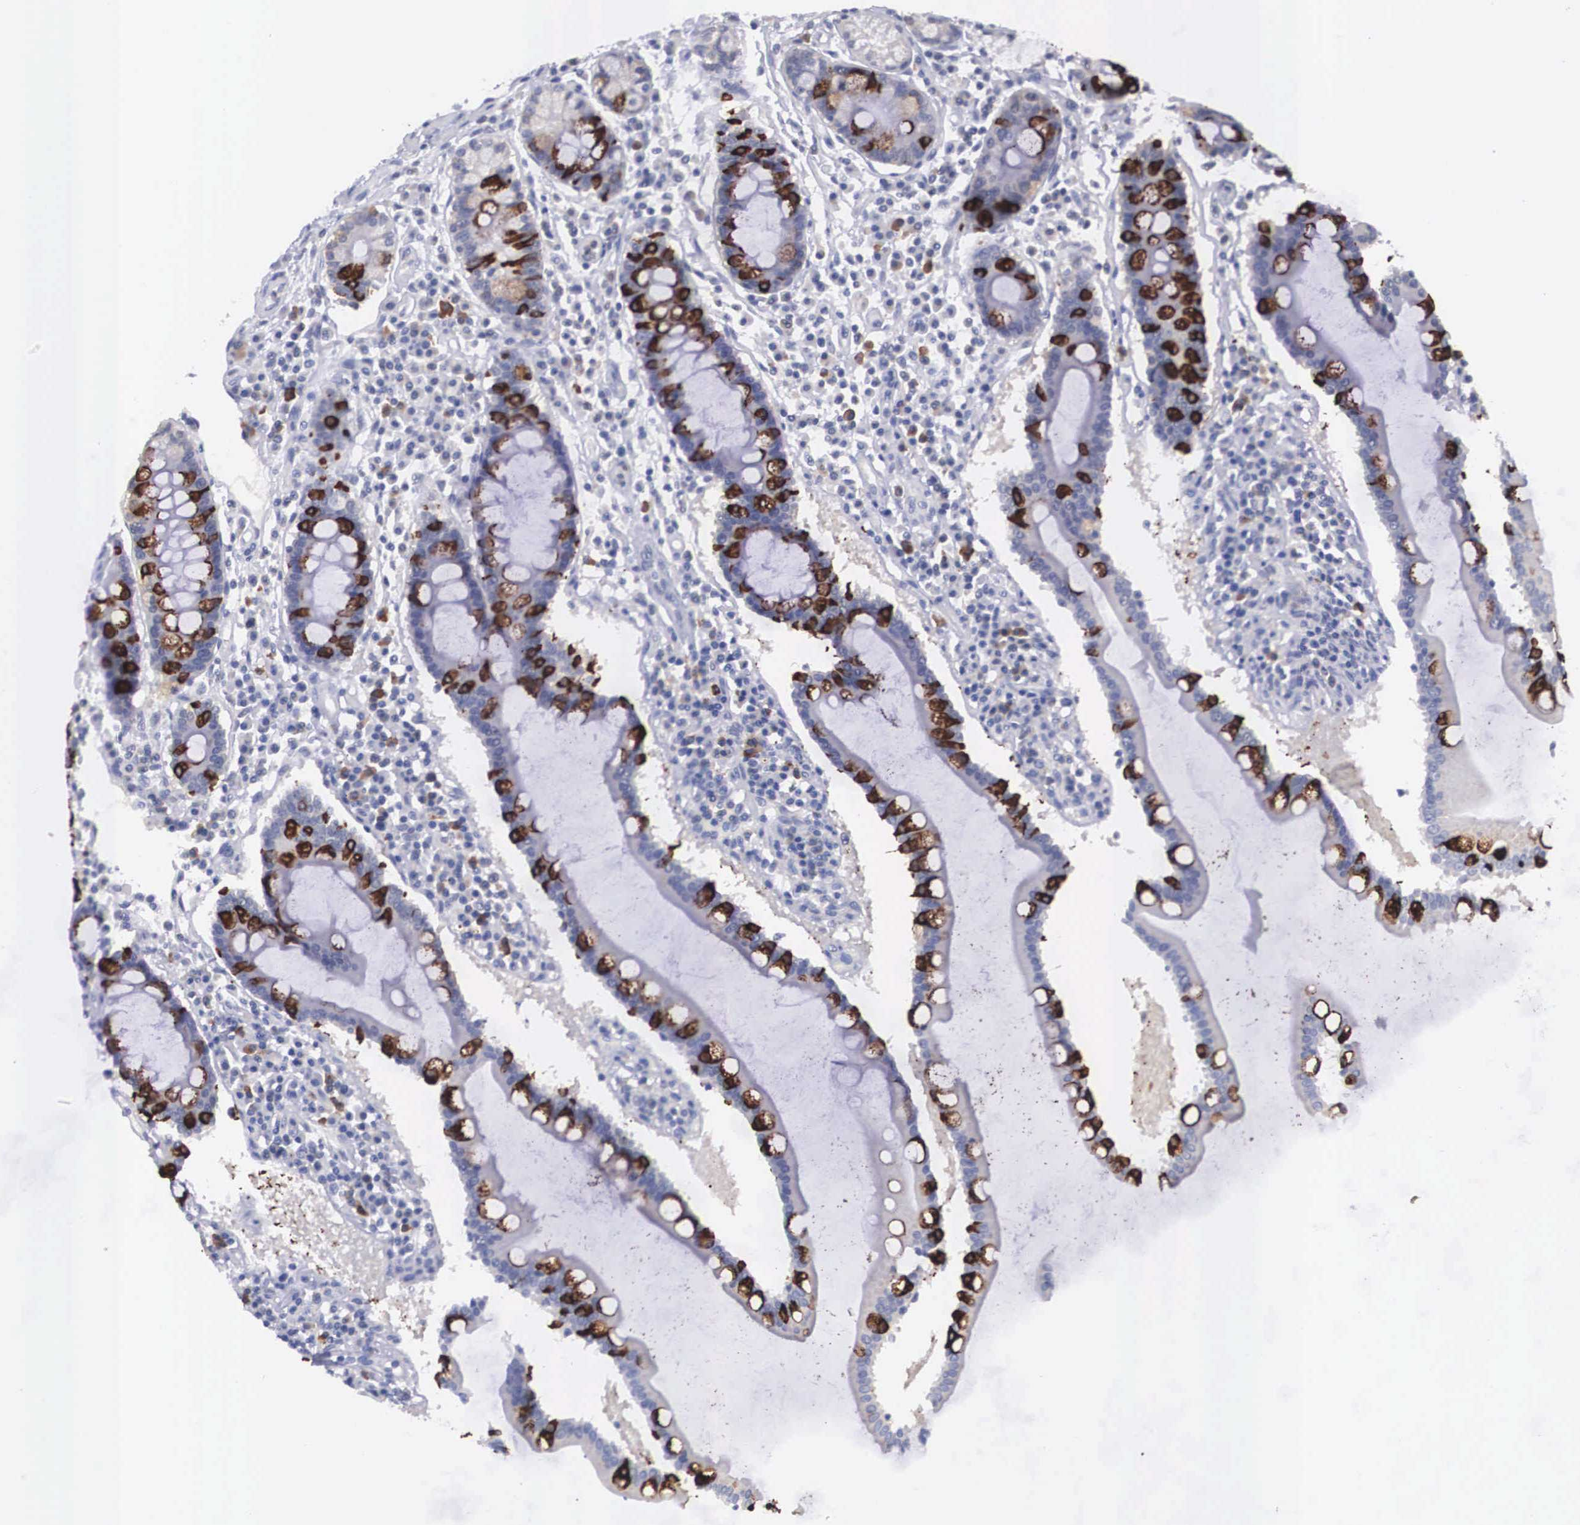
{"staining": {"intensity": "strong", "quantity": "<25%", "location": "cytoplasmic/membranous"}, "tissue": "duodenum", "cell_type": "Glandular cells", "image_type": "normal", "snomed": [{"axis": "morphology", "description": "Normal tissue, NOS"}, {"axis": "topography", "description": "Duodenum"}], "caption": "Immunohistochemical staining of normal duodenum exhibits strong cytoplasmic/membranous protein positivity in about <25% of glandular cells. Ihc stains the protein in brown and the nuclei are stained blue.", "gene": "REPS2", "patient": {"sex": "male", "age": 73}}